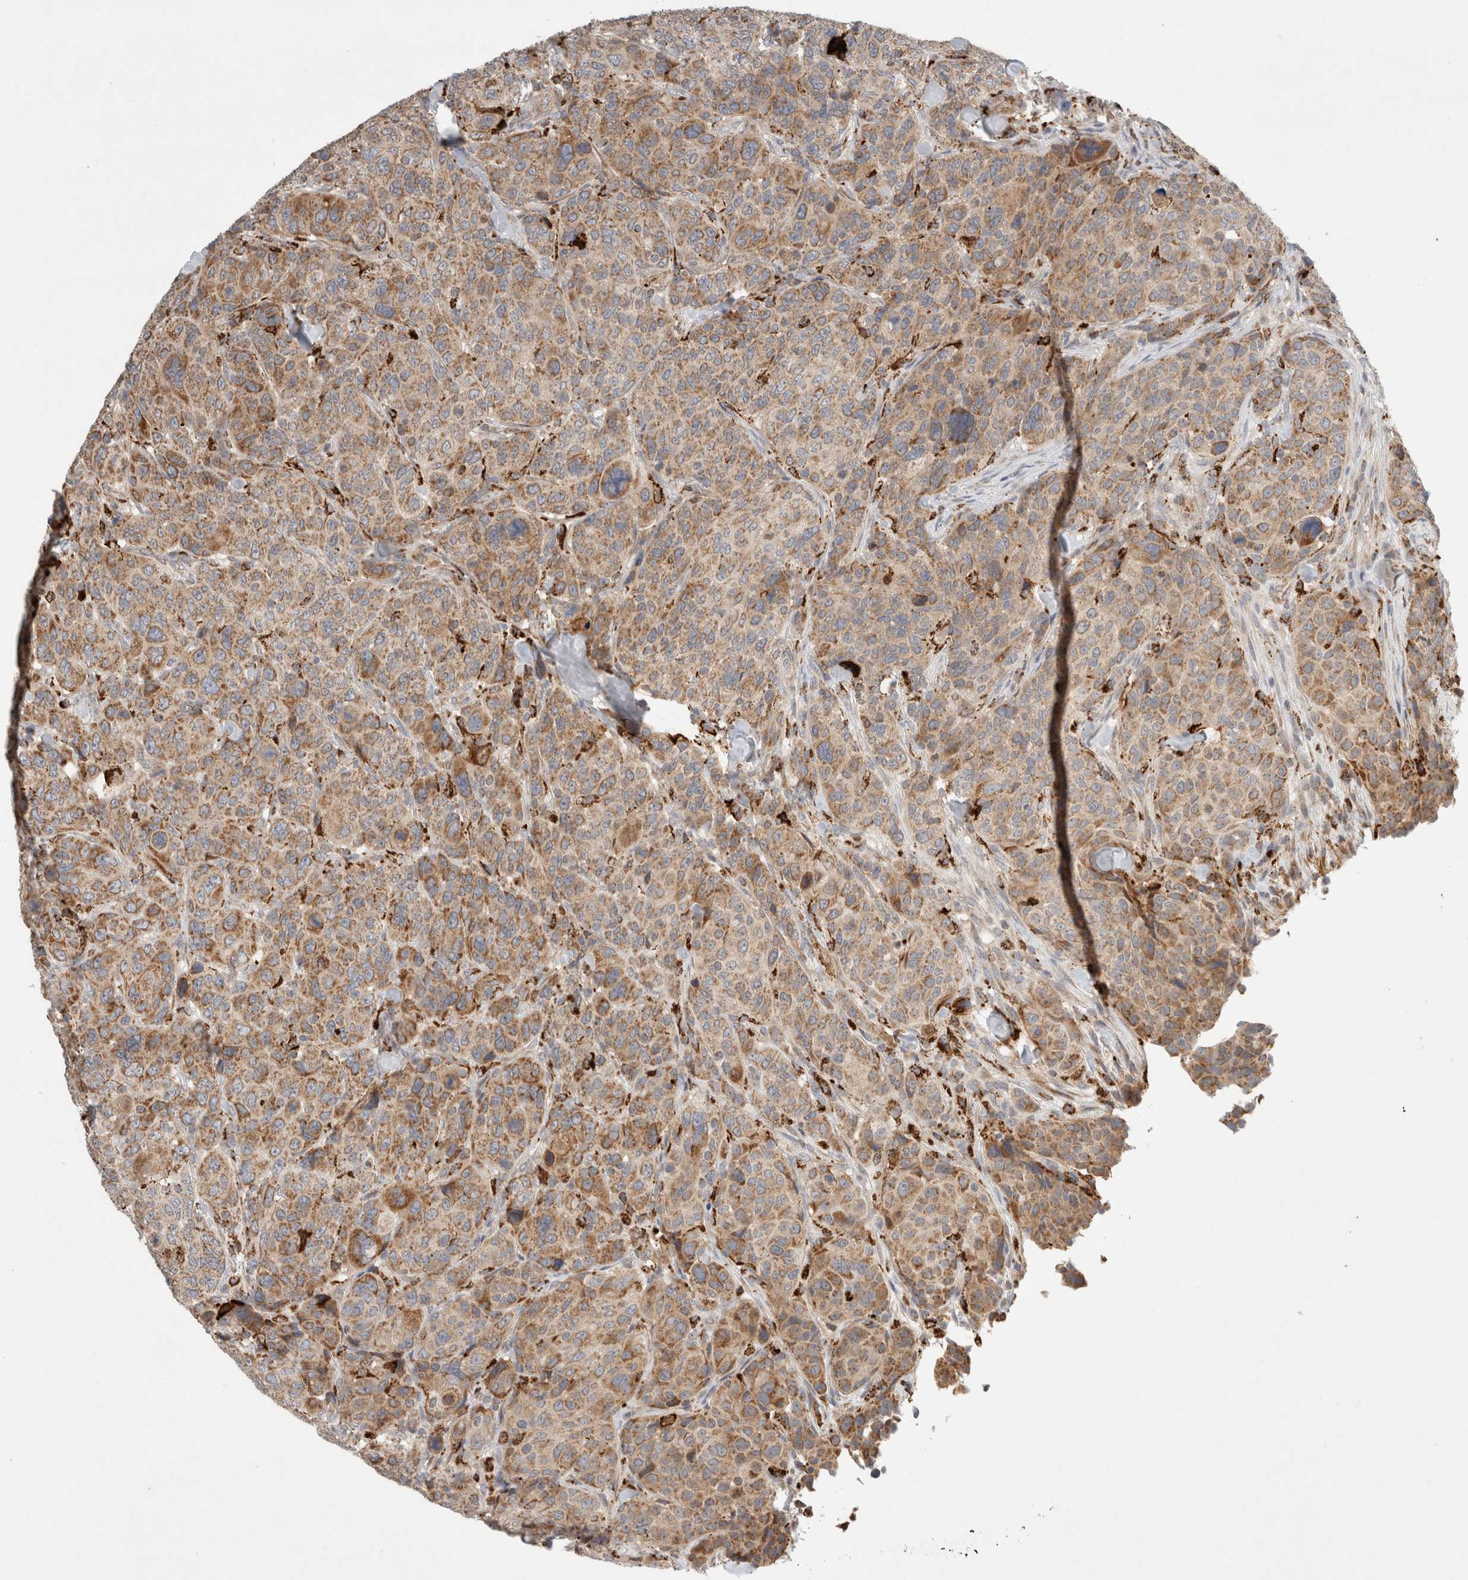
{"staining": {"intensity": "moderate", "quantity": ">75%", "location": "cytoplasmic/membranous"}, "tissue": "breast cancer", "cell_type": "Tumor cells", "image_type": "cancer", "snomed": [{"axis": "morphology", "description": "Duct carcinoma"}, {"axis": "topography", "description": "Breast"}], "caption": "Tumor cells exhibit medium levels of moderate cytoplasmic/membranous staining in approximately >75% of cells in human breast cancer (infiltrating ductal carcinoma).", "gene": "HROB", "patient": {"sex": "female", "age": 37}}